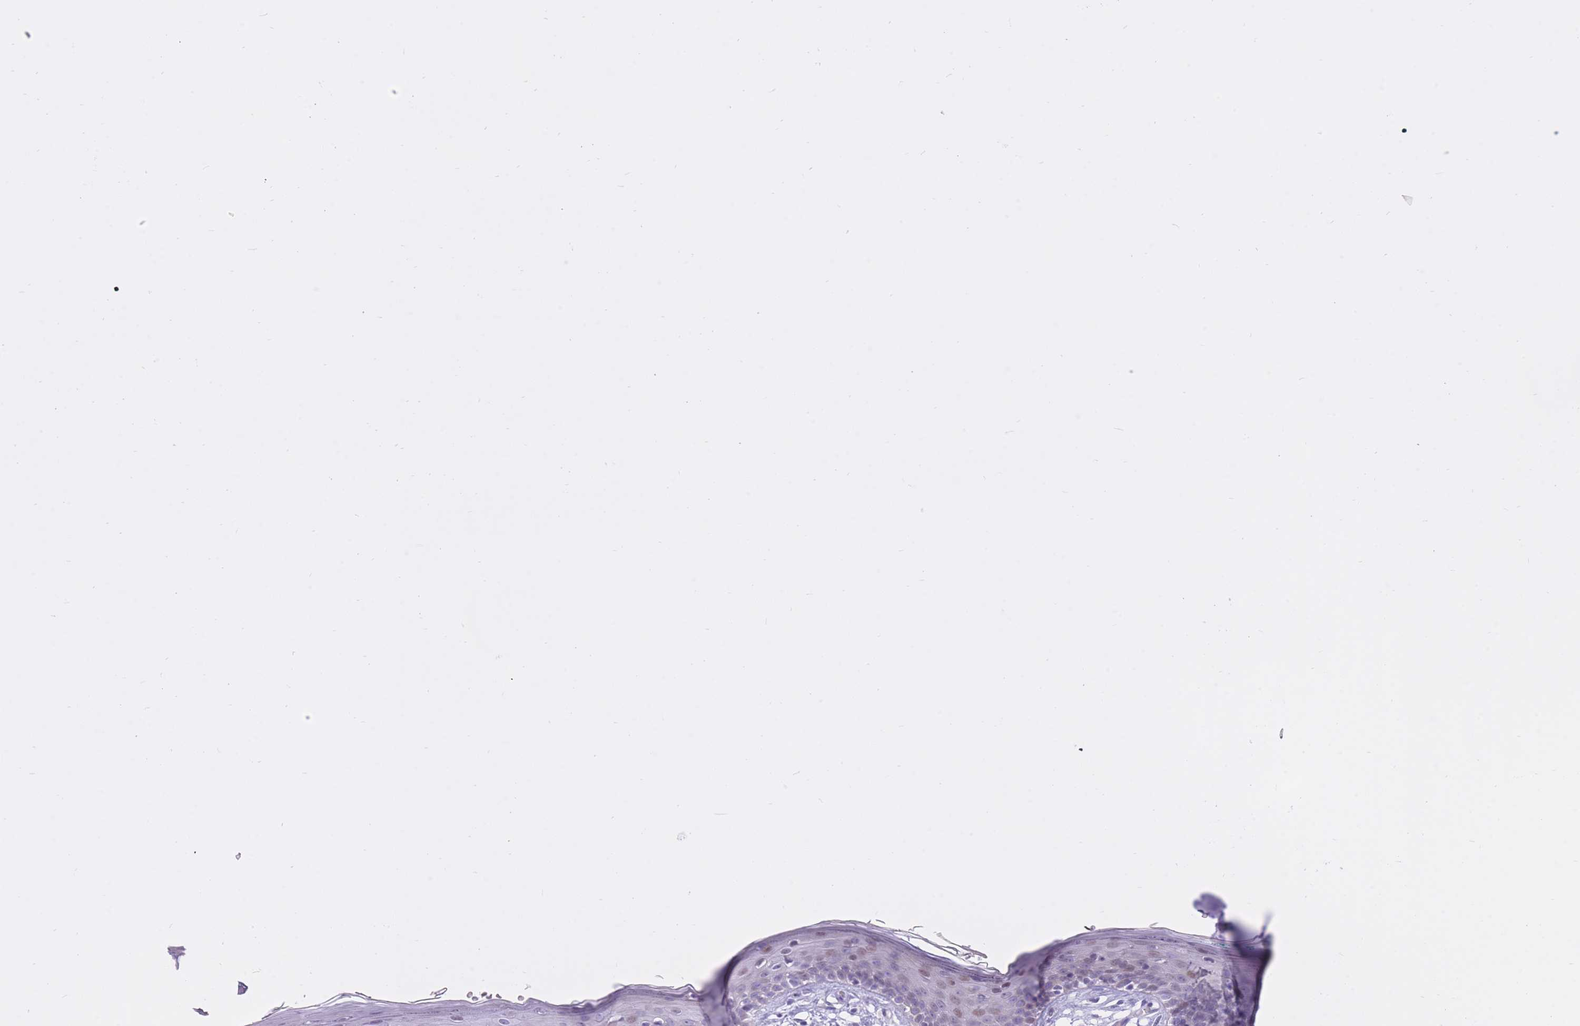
{"staining": {"intensity": "negative", "quantity": "none", "location": "none"}, "tissue": "skin", "cell_type": "Fibroblasts", "image_type": "normal", "snomed": [{"axis": "morphology", "description": "Normal tissue, NOS"}, {"axis": "topography", "description": "Skin"}], "caption": "Fibroblasts are negative for brown protein staining in benign skin.", "gene": "WDR70", "patient": {"sex": "male", "age": 79}}